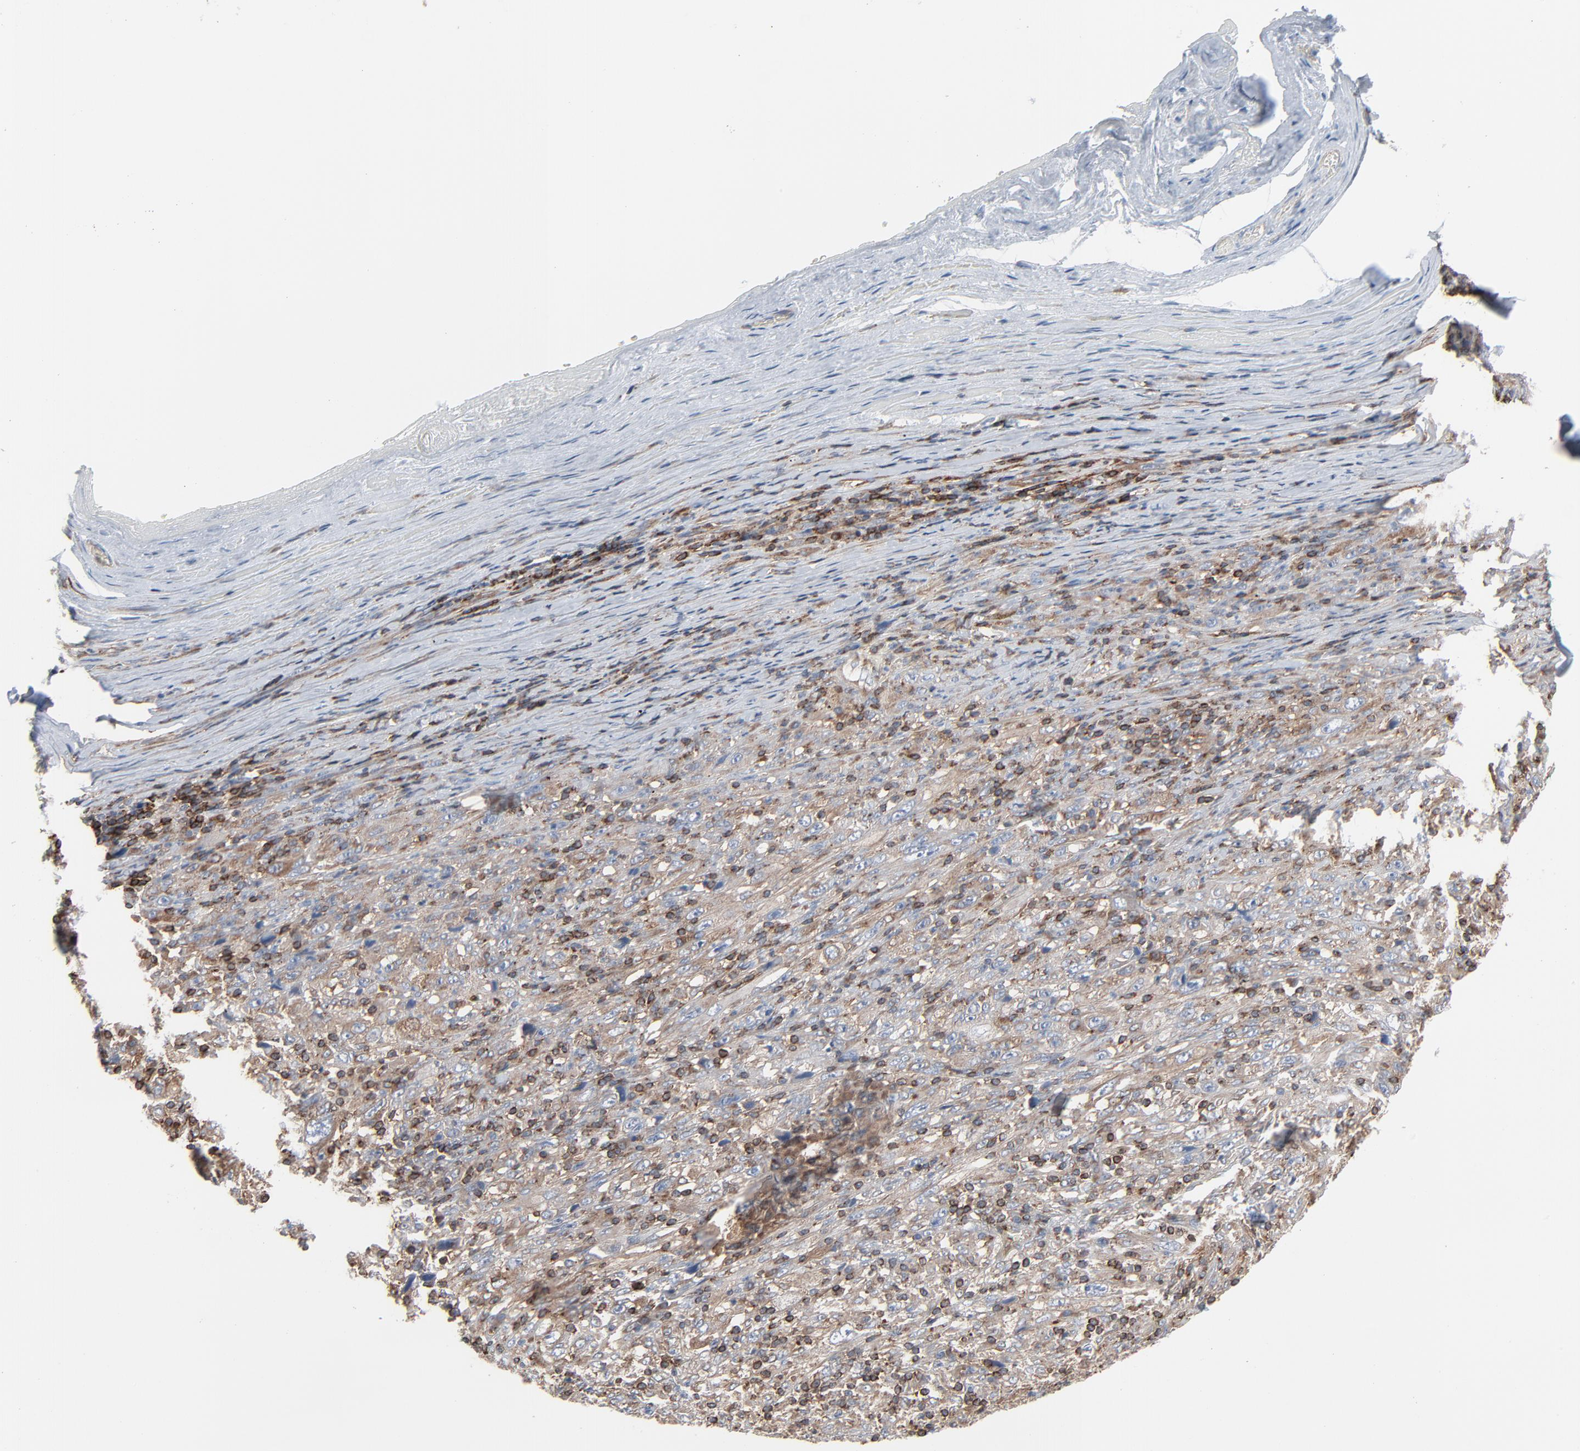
{"staining": {"intensity": "strong", "quantity": ">75%", "location": "cytoplasmic/membranous"}, "tissue": "melanoma", "cell_type": "Tumor cells", "image_type": "cancer", "snomed": [{"axis": "morphology", "description": "Malignant melanoma, Metastatic site"}, {"axis": "topography", "description": "Skin"}], "caption": "DAB (3,3'-diaminobenzidine) immunohistochemical staining of malignant melanoma (metastatic site) exhibits strong cytoplasmic/membranous protein staining in approximately >75% of tumor cells.", "gene": "OPTN", "patient": {"sex": "female", "age": 56}}